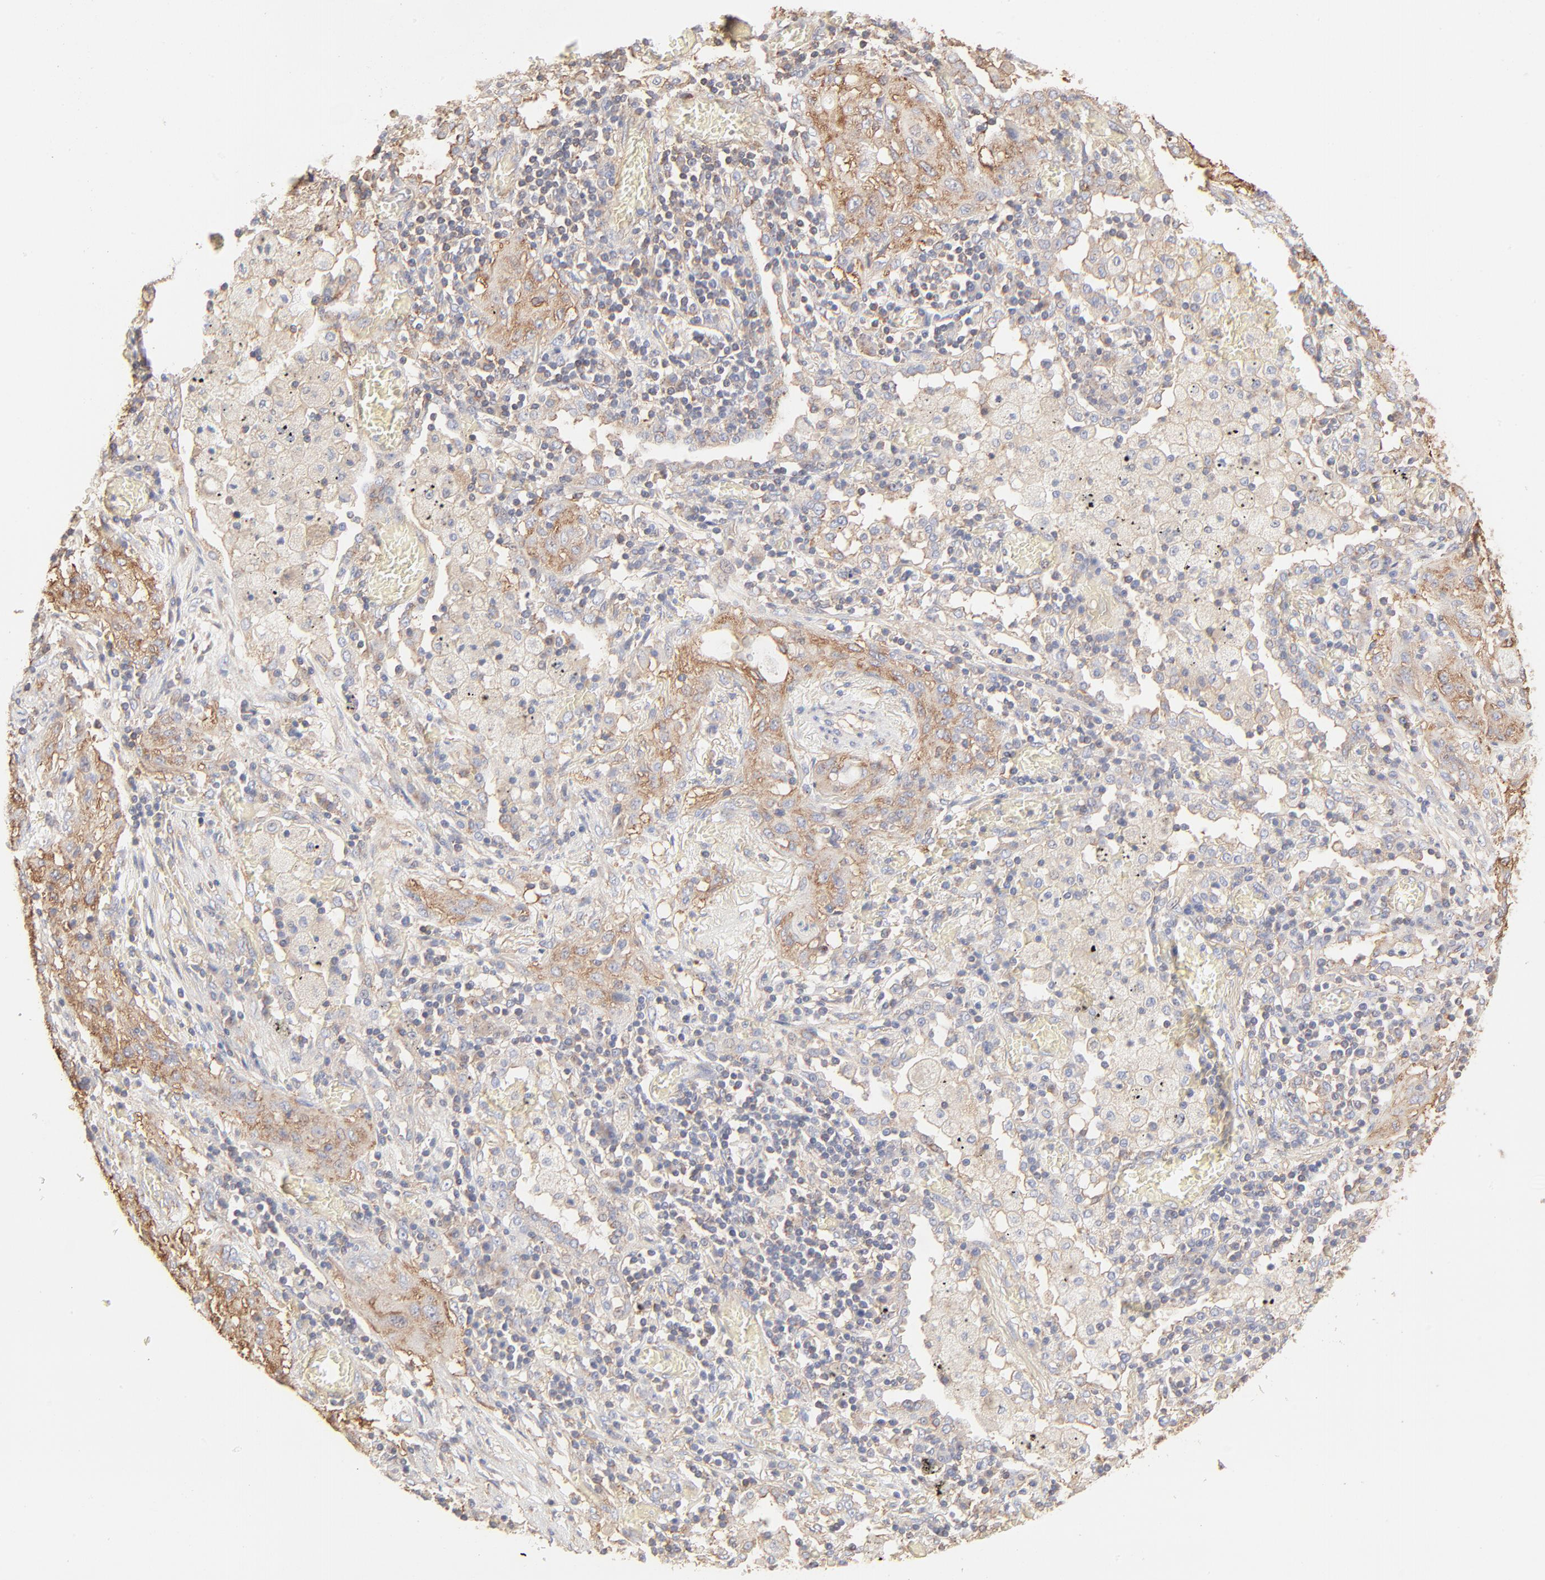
{"staining": {"intensity": "moderate", "quantity": ">75%", "location": "cytoplasmic/membranous"}, "tissue": "lung cancer", "cell_type": "Tumor cells", "image_type": "cancer", "snomed": [{"axis": "morphology", "description": "Squamous cell carcinoma, NOS"}, {"axis": "topography", "description": "Lung"}], "caption": "Protein staining of lung squamous cell carcinoma tissue exhibits moderate cytoplasmic/membranous expression in about >75% of tumor cells.", "gene": "CLTB", "patient": {"sex": "female", "age": 47}}